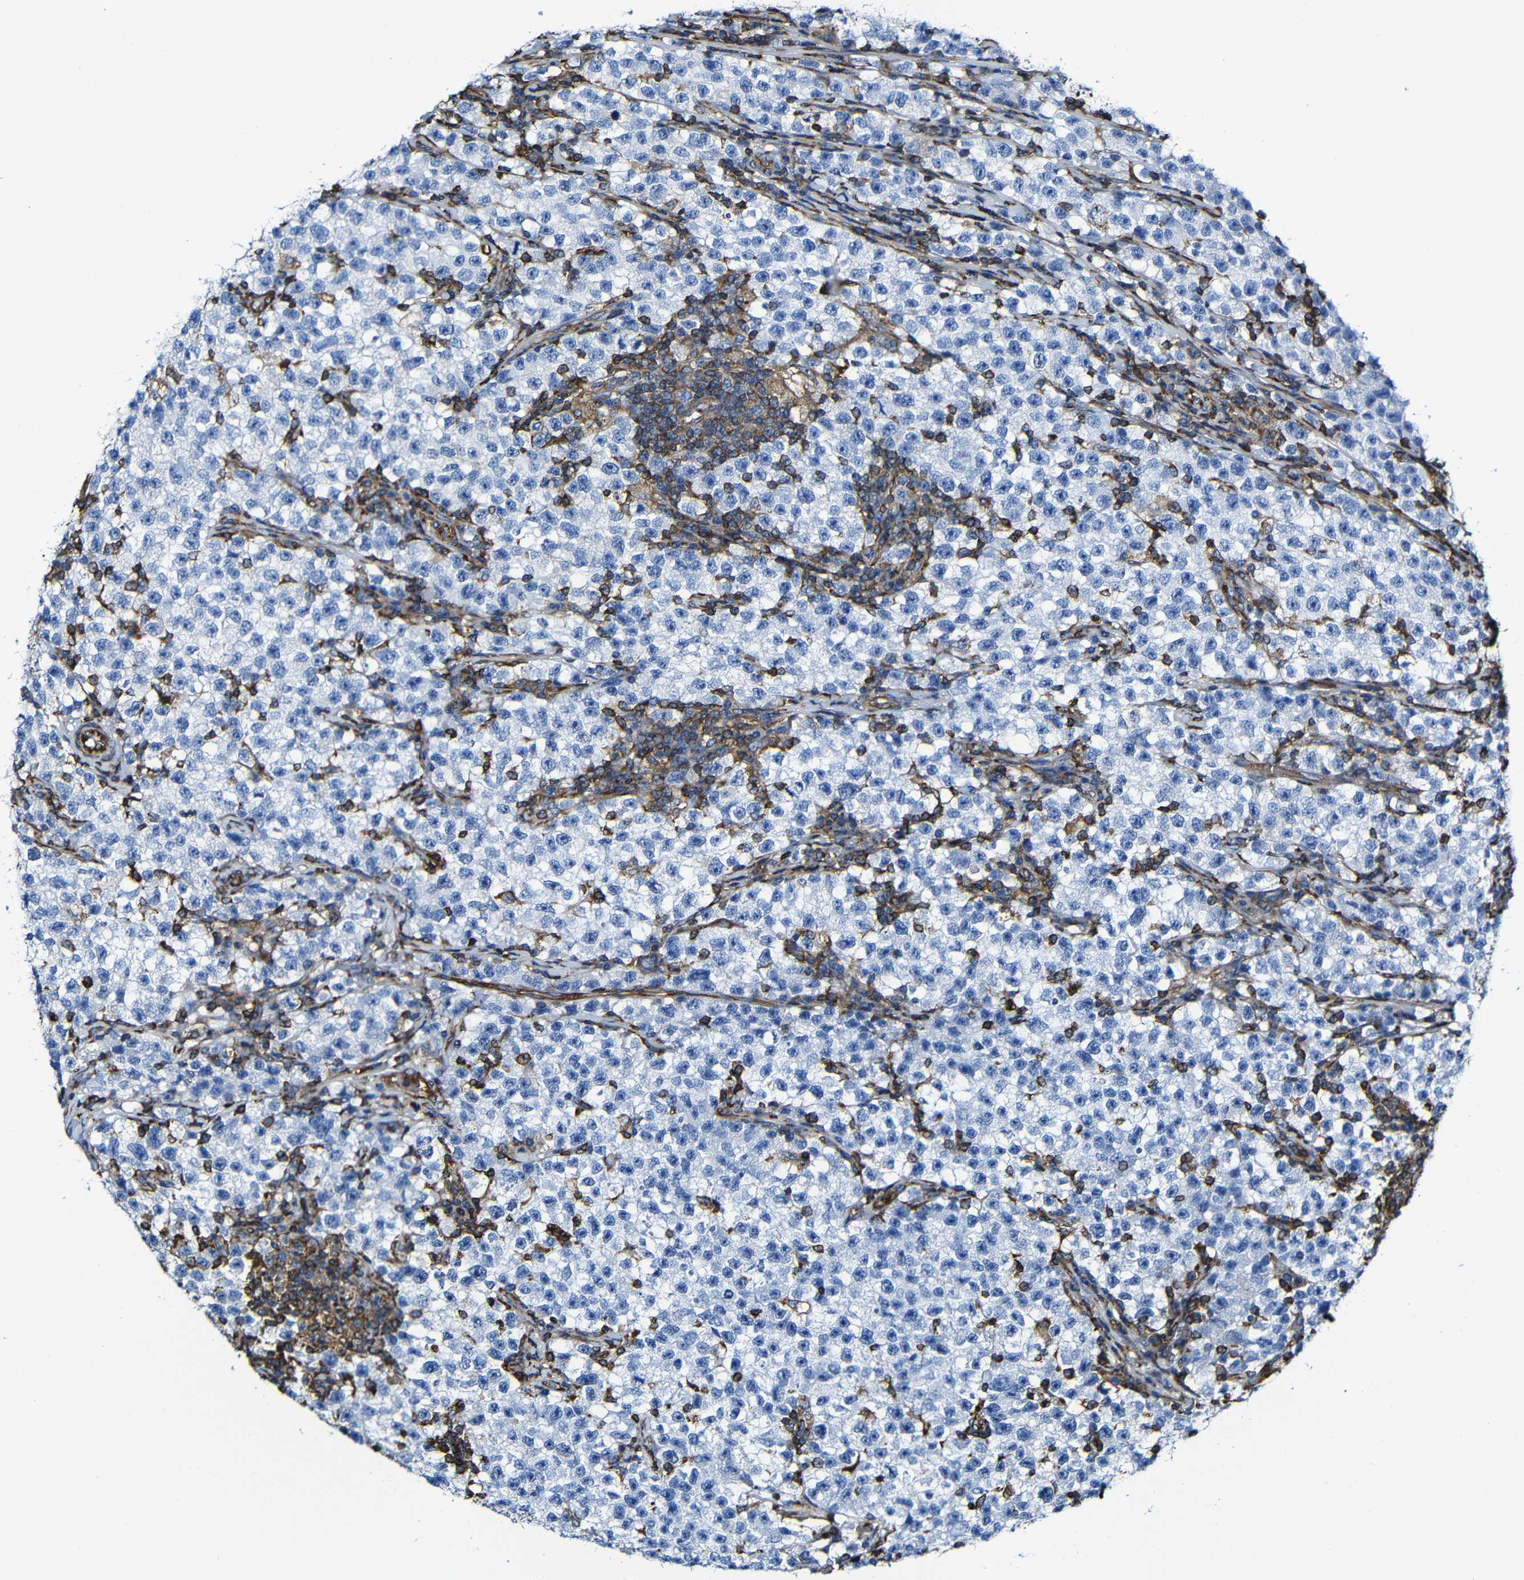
{"staining": {"intensity": "negative", "quantity": "none", "location": "none"}, "tissue": "testis cancer", "cell_type": "Tumor cells", "image_type": "cancer", "snomed": [{"axis": "morphology", "description": "Seminoma, NOS"}, {"axis": "topography", "description": "Testis"}], "caption": "Image shows no significant protein expression in tumor cells of seminoma (testis).", "gene": "MSN", "patient": {"sex": "male", "age": 22}}